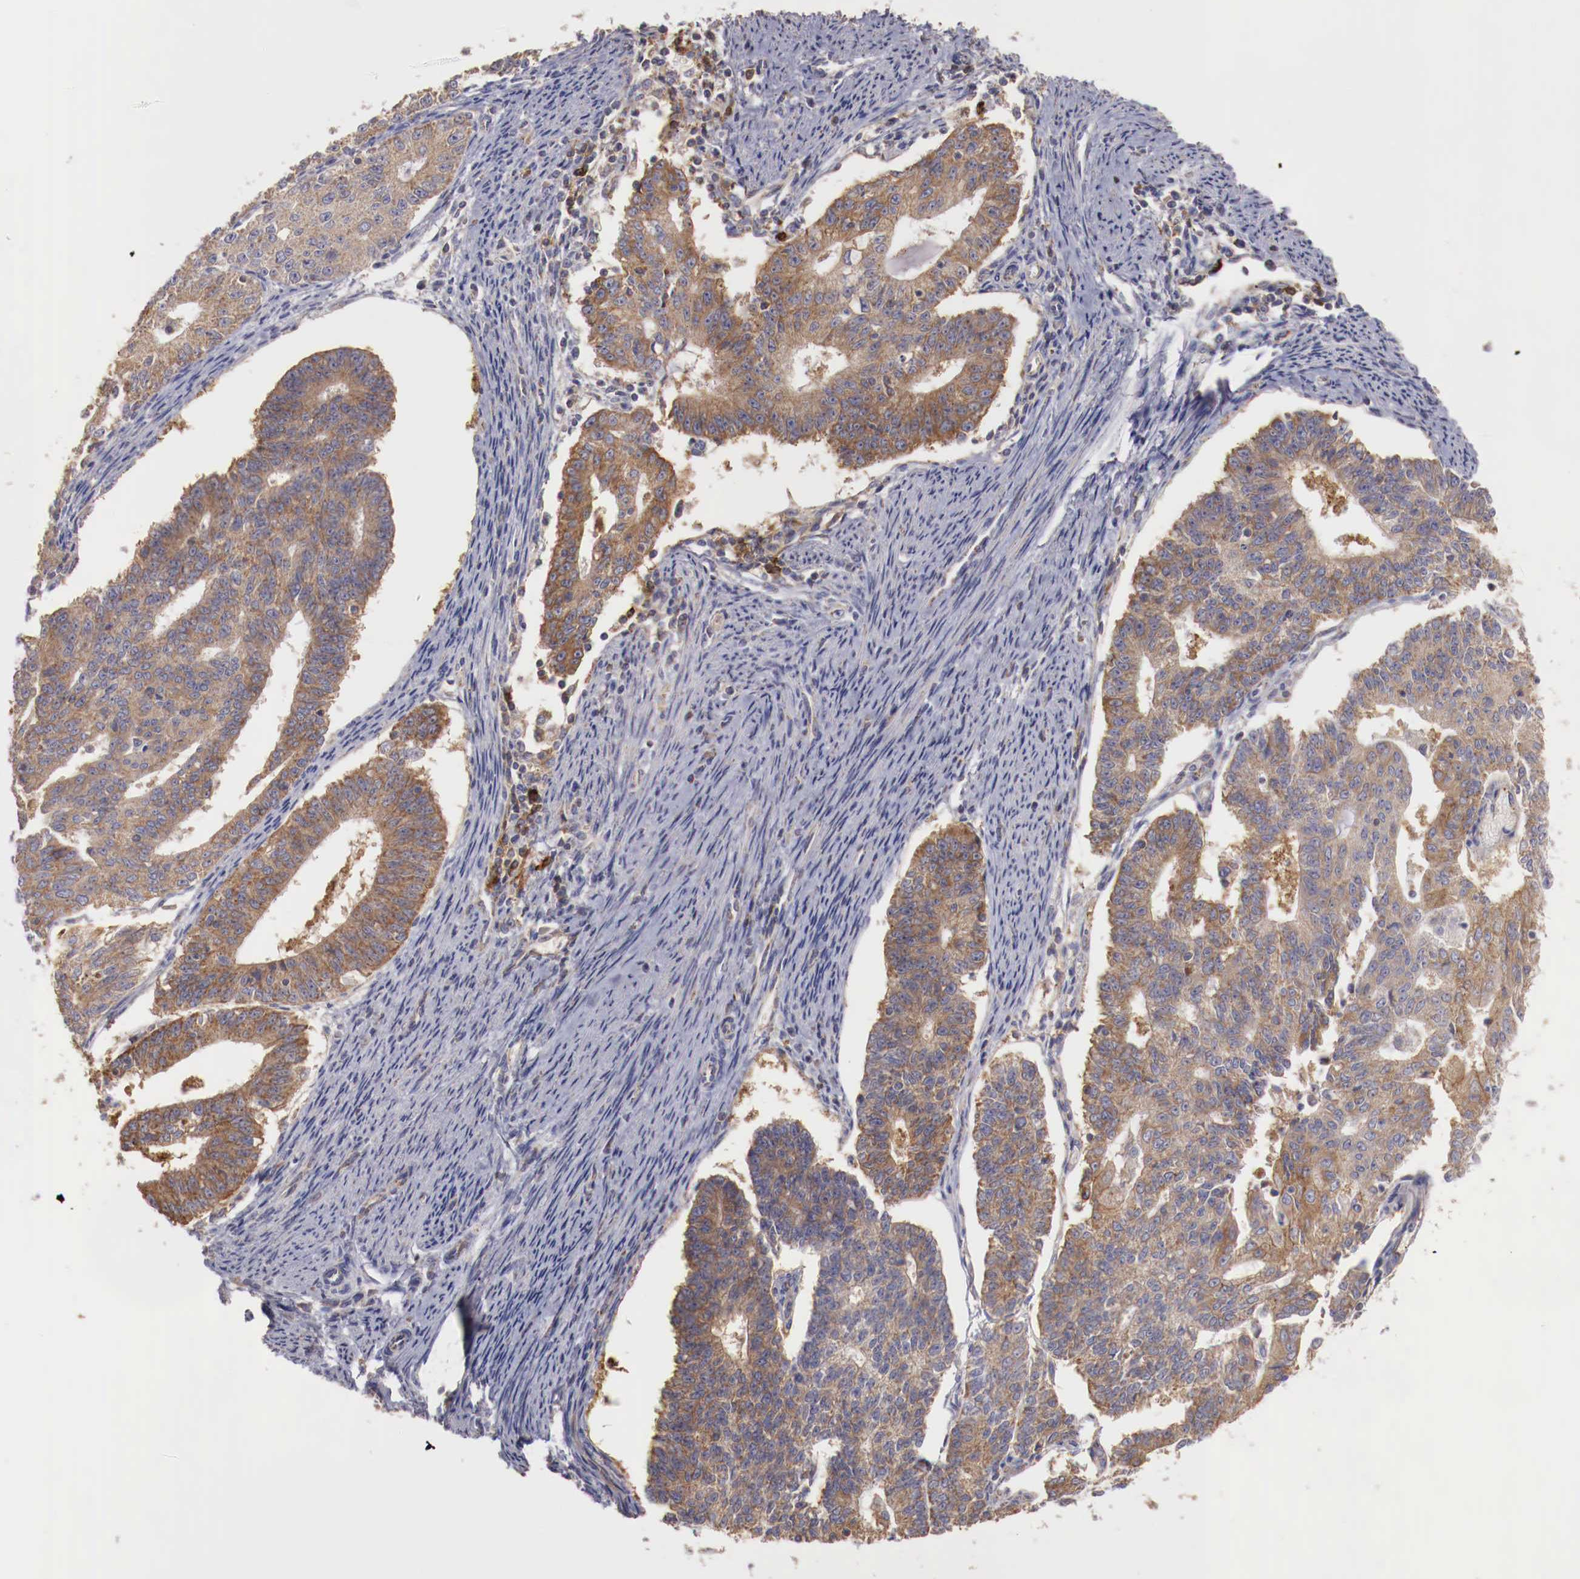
{"staining": {"intensity": "moderate", "quantity": "25%-75%", "location": "cytoplasmic/membranous"}, "tissue": "endometrial cancer", "cell_type": "Tumor cells", "image_type": "cancer", "snomed": [{"axis": "morphology", "description": "Adenocarcinoma, NOS"}, {"axis": "topography", "description": "Endometrium"}], "caption": "Endometrial cancer tissue demonstrates moderate cytoplasmic/membranous positivity in about 25%-75% of tumor cells, visualized by immunohistochemistry.", "gene": "PITPNA", "patient": {"sex": "female", "age": 56}}